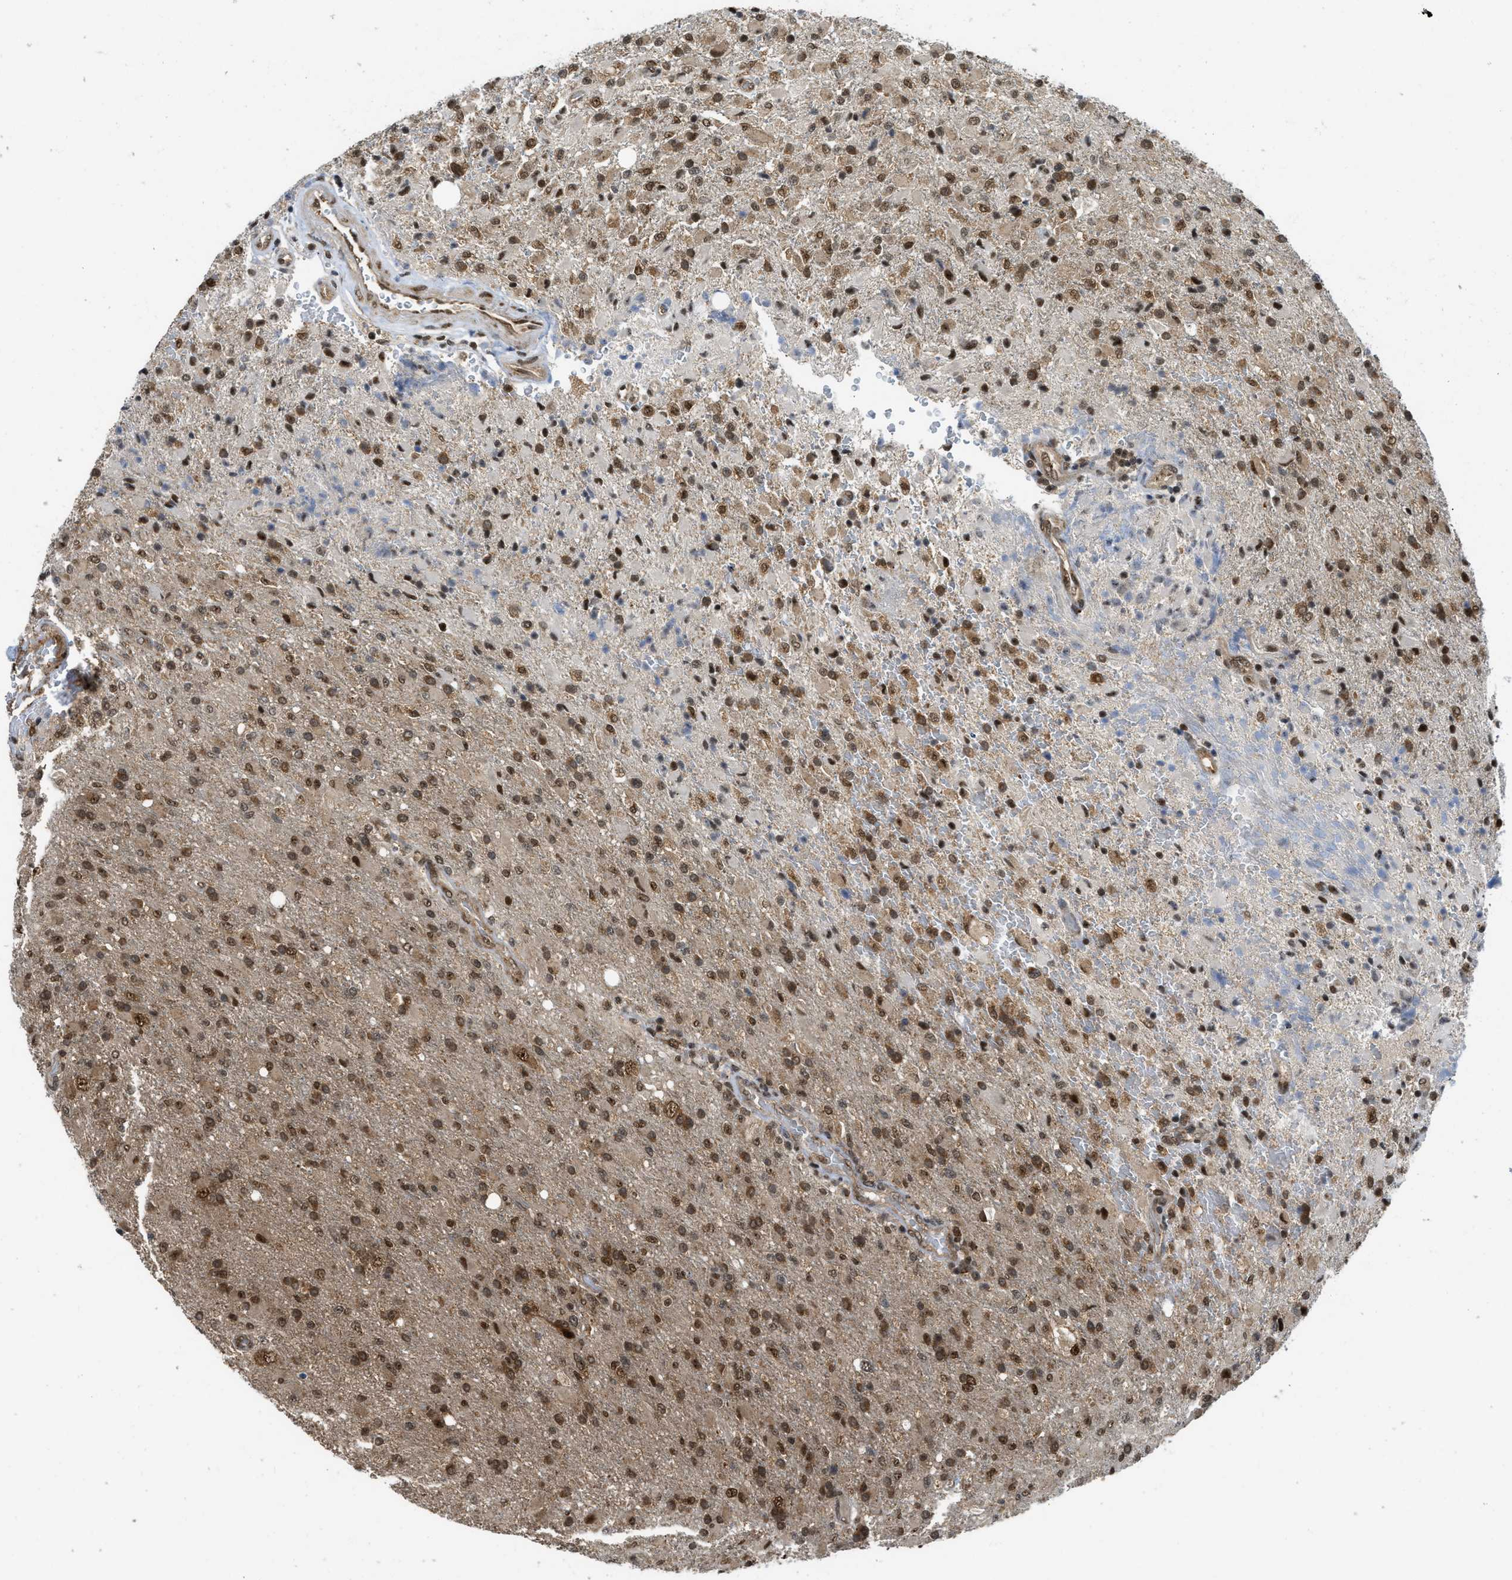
{"staining": {"intensity": "moderate", "quantity": ">75%", "location": "cytoplasmic/membranous,nuclear"}, "tissue": "glioma", "cell_type": "Tumor cells", "image_type": "cancer", "snomed": [{"axis": "morphology", "description": "Glioma, malignant, High grade"}, {"axis": "topography", "description": "Brain"}], "caption": "An image of glioma stained for a protein reveals moderate cytoplasmic/membranous and nuclear brown staining in tumor cells. (IHC, brightfield microscopy, high magnification).", "gene": "TACC1", "patient": {"sex": "male", "age": 71}}